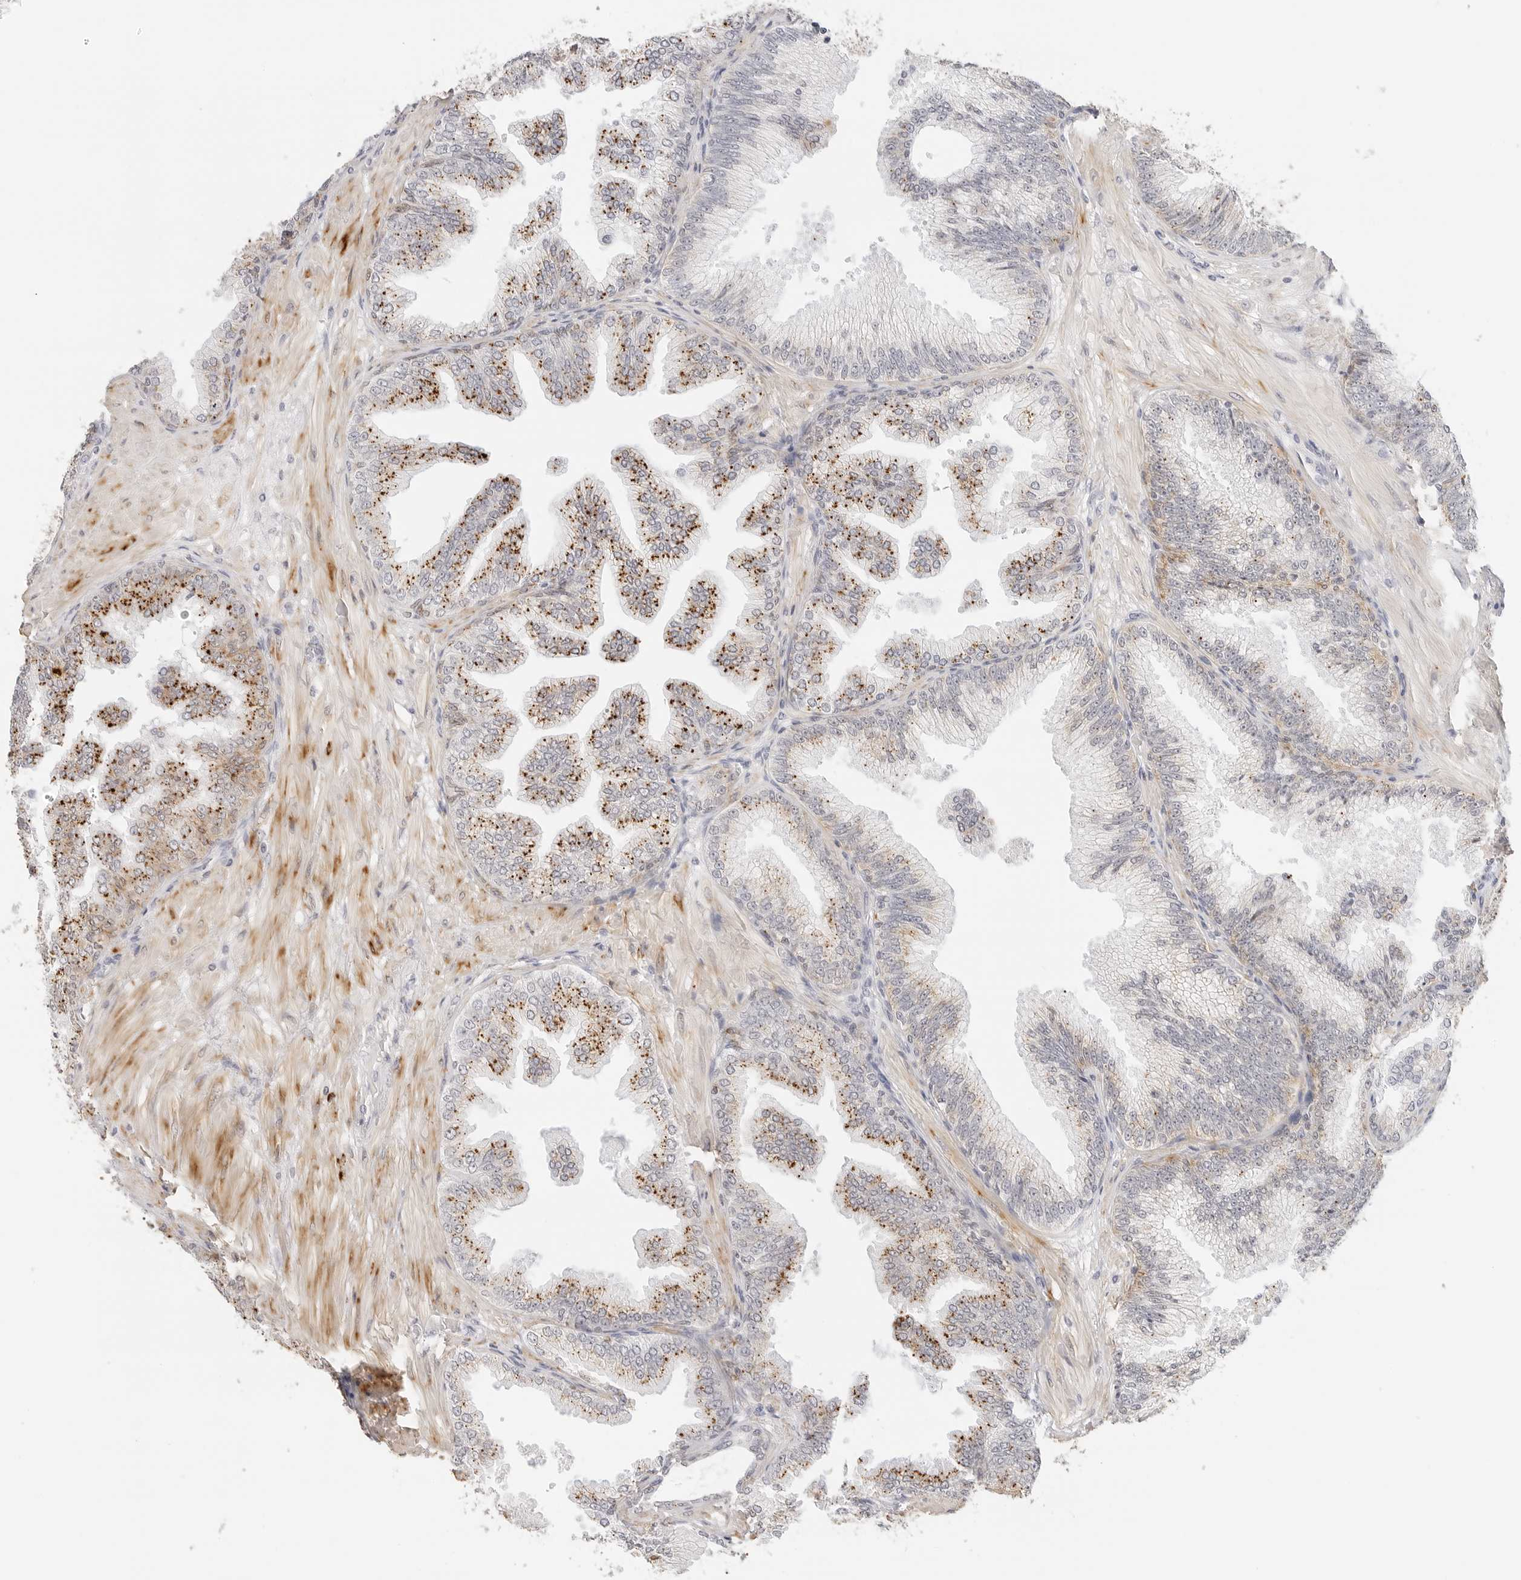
{"staining": {"intensity": "strong", "quantity": "<25%", "location": "cytoplasmic/membranous"}, "tissue": "prostate cancer", "cell_type": "Tumor cells", "image_type": "cancer", "snomed": [{"axis": "morphology", "description": "Adenocarcinoma, Low grade"}, {"axis": "topography", "description": "Prostate"}], "caption": "The photomicrograph demonstrates a brown stain indicating the presence of a protein in the cytoplasmic/membranous of tumor cells in prostate low-grade adenocarcinoma. Using DAB (brown) and hematoxylin (blue) stains, captured at high magnification using brightfield microscopy.", "gene": "PCDH19", "patient": {"sex": "male", "age": 63}}